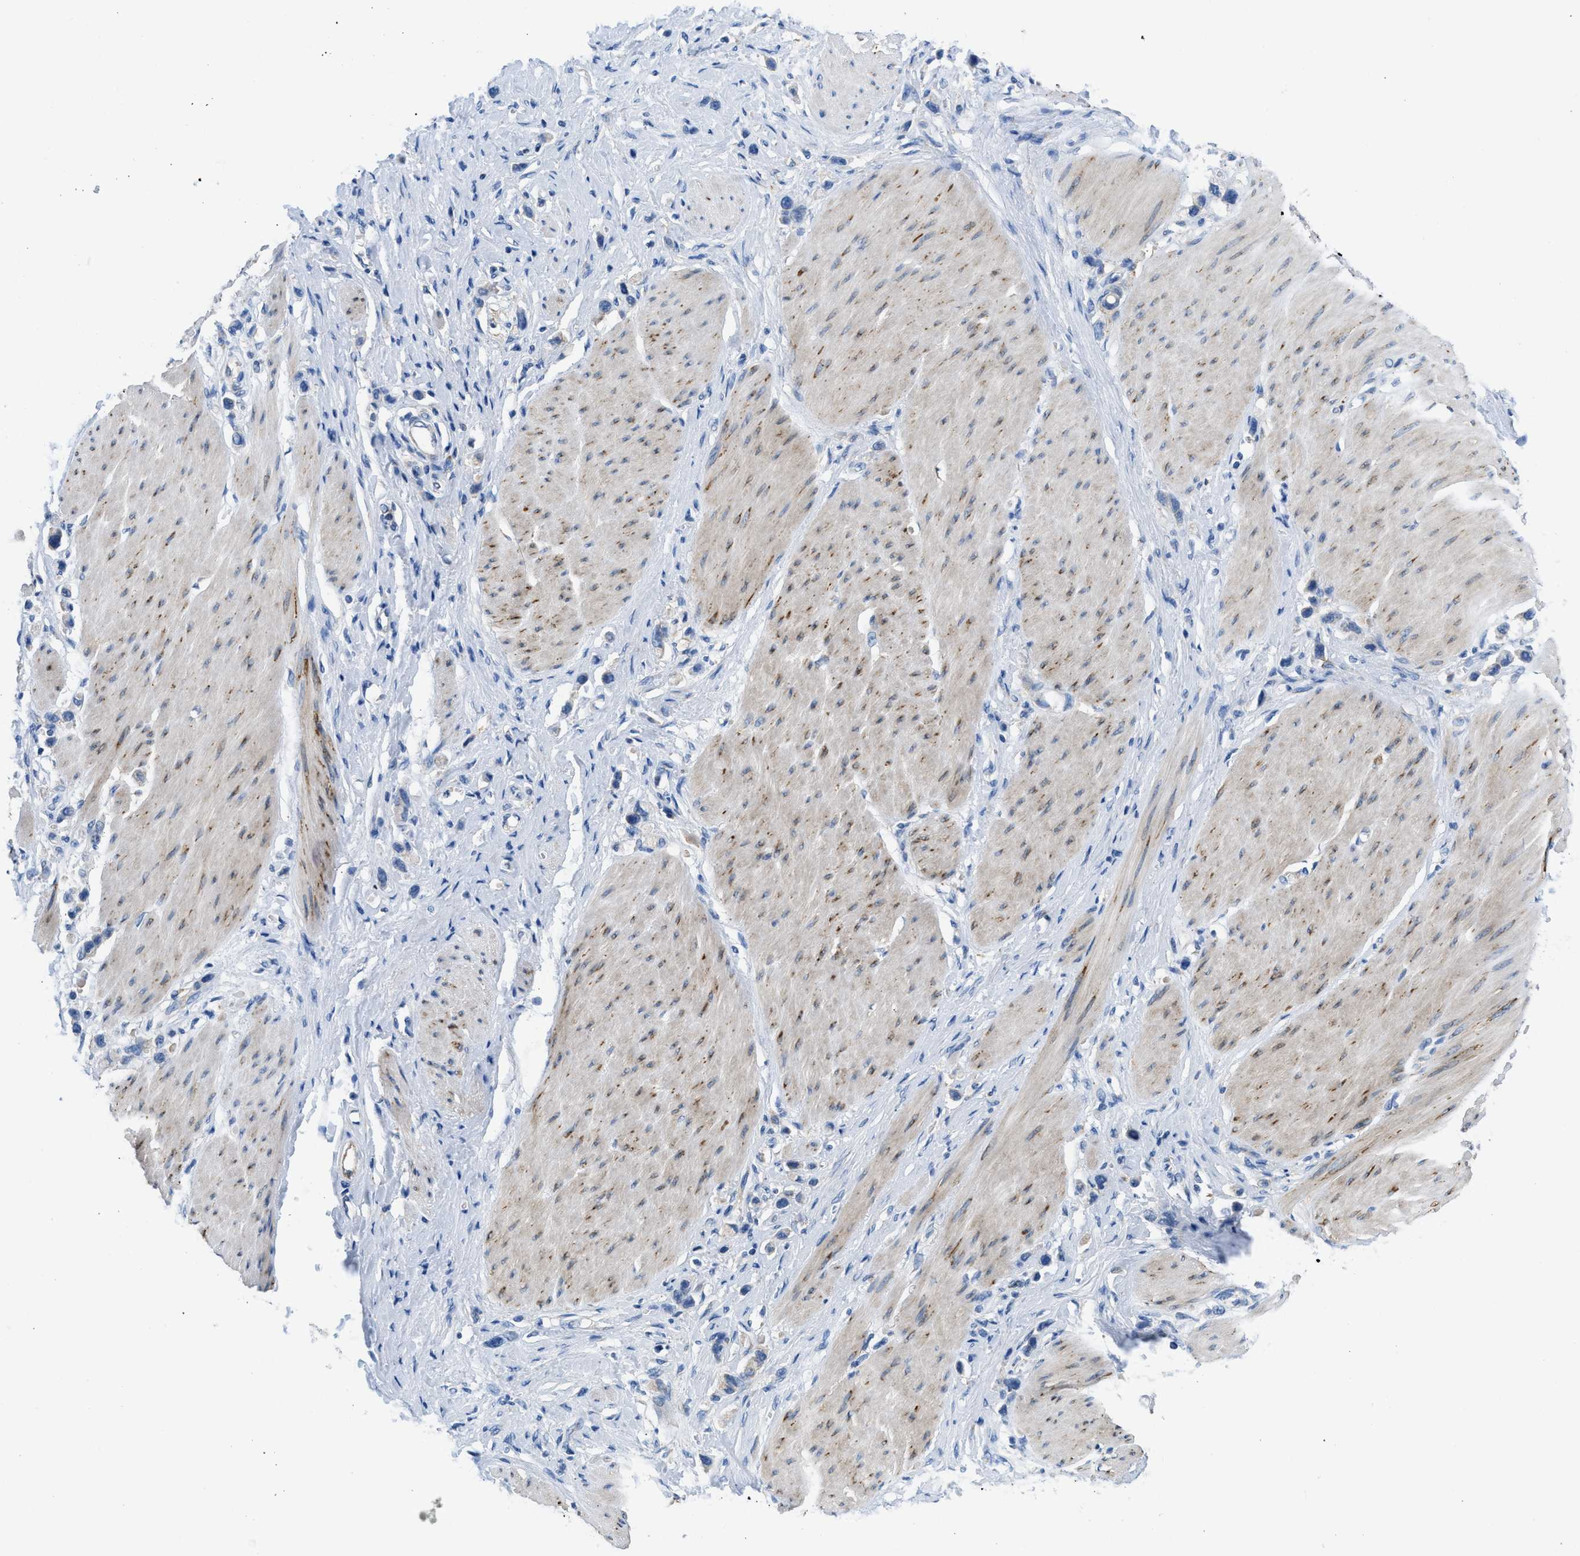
{"staining": {"intensity": "negative", "quantity": "none", "location": "none"}, "tissue": "stomach cancer", "cell_type": "Tumor cells", "image_type": "cancer", "snomed": [{"axis": "morphology", "description": "Adenocarcinoma, NOS"}, {"axis": "topography", "description": "Stomach"}], "caption": "This is an immunohistochemistry (IHC) micrograph of human stomach cancer. There is no expression in tumor cells.", "gene": "BNC2", "patient": {"sex": "female", "age": 65}}